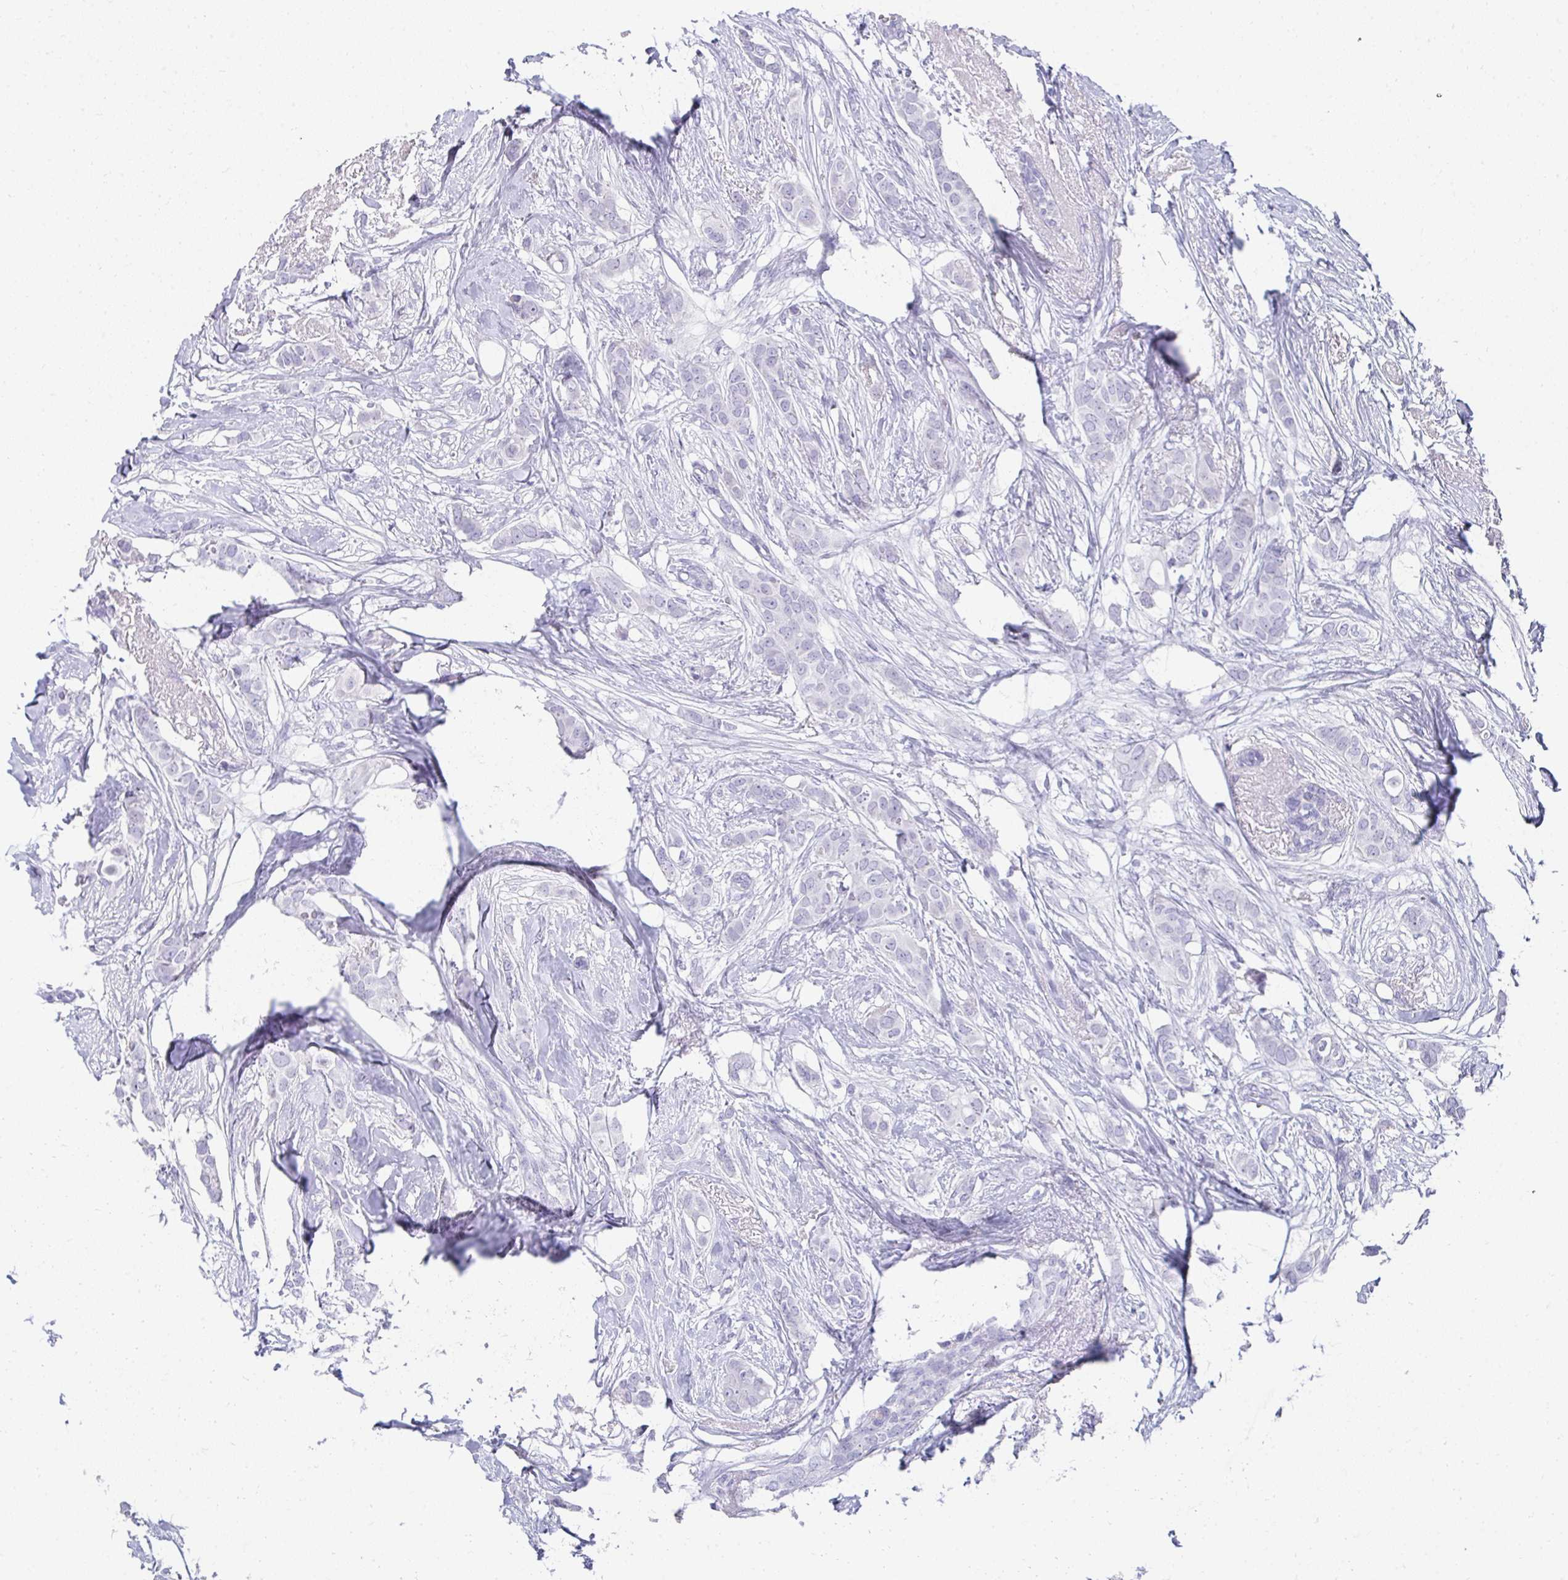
{"staining": {"intensity": "negative", "quantity": "none", "location": "none"}, "tissue": "breast cancer", "cell_type": "Tumor cells", "image_type": "cancer", "snomed": [{"axis": "morphology", "description": "Duct carcinoma"}, {"axis": "topography", "description": "Breast"}], "caption": "Intraductal carcinoma (breast) stained for a protein using immunohistochemistry reveals no positivity tumor cells.", "gene": "TNNT1", "patient": {"sex": "female", "age": 62}}